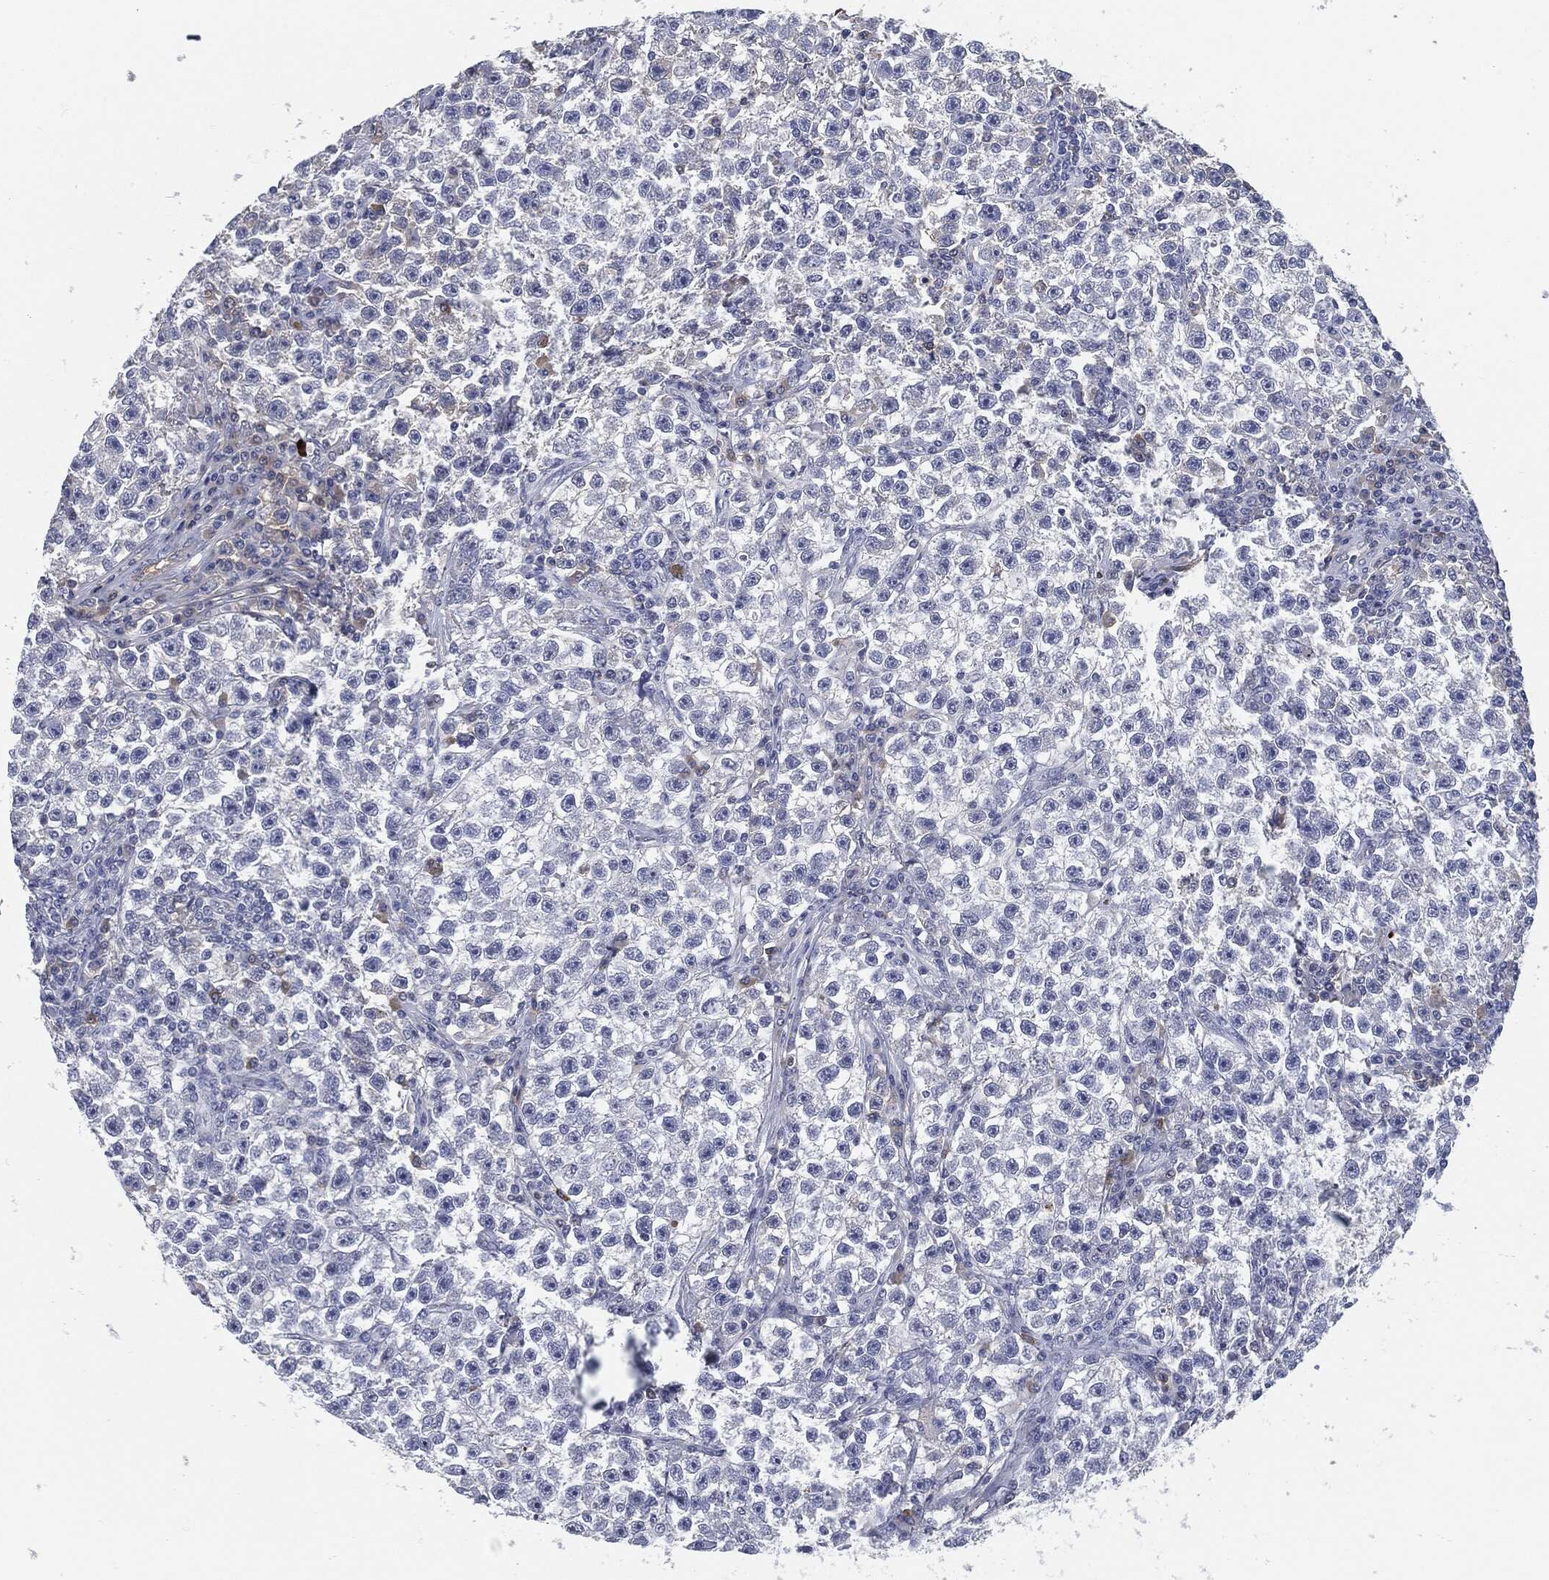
{"staining": {"intensity": "negative", "quantity": "none", "location": "none"}, "tissue": "testis cancer", "cell_type": "Tumor cells", "image_type": "cancer", "snomed": [{"axis": "morphology", "description": "Seminoma, NOS"}, {"axis": "topography", "description": "Testis"}], "caption": "An immunohistochemistry photomicrograph of testis seminoma is shown. There is no staining in tumor cells of testis seminoma.", "gene": "MST1", "patient": {"sex": "male", "age": 22}}